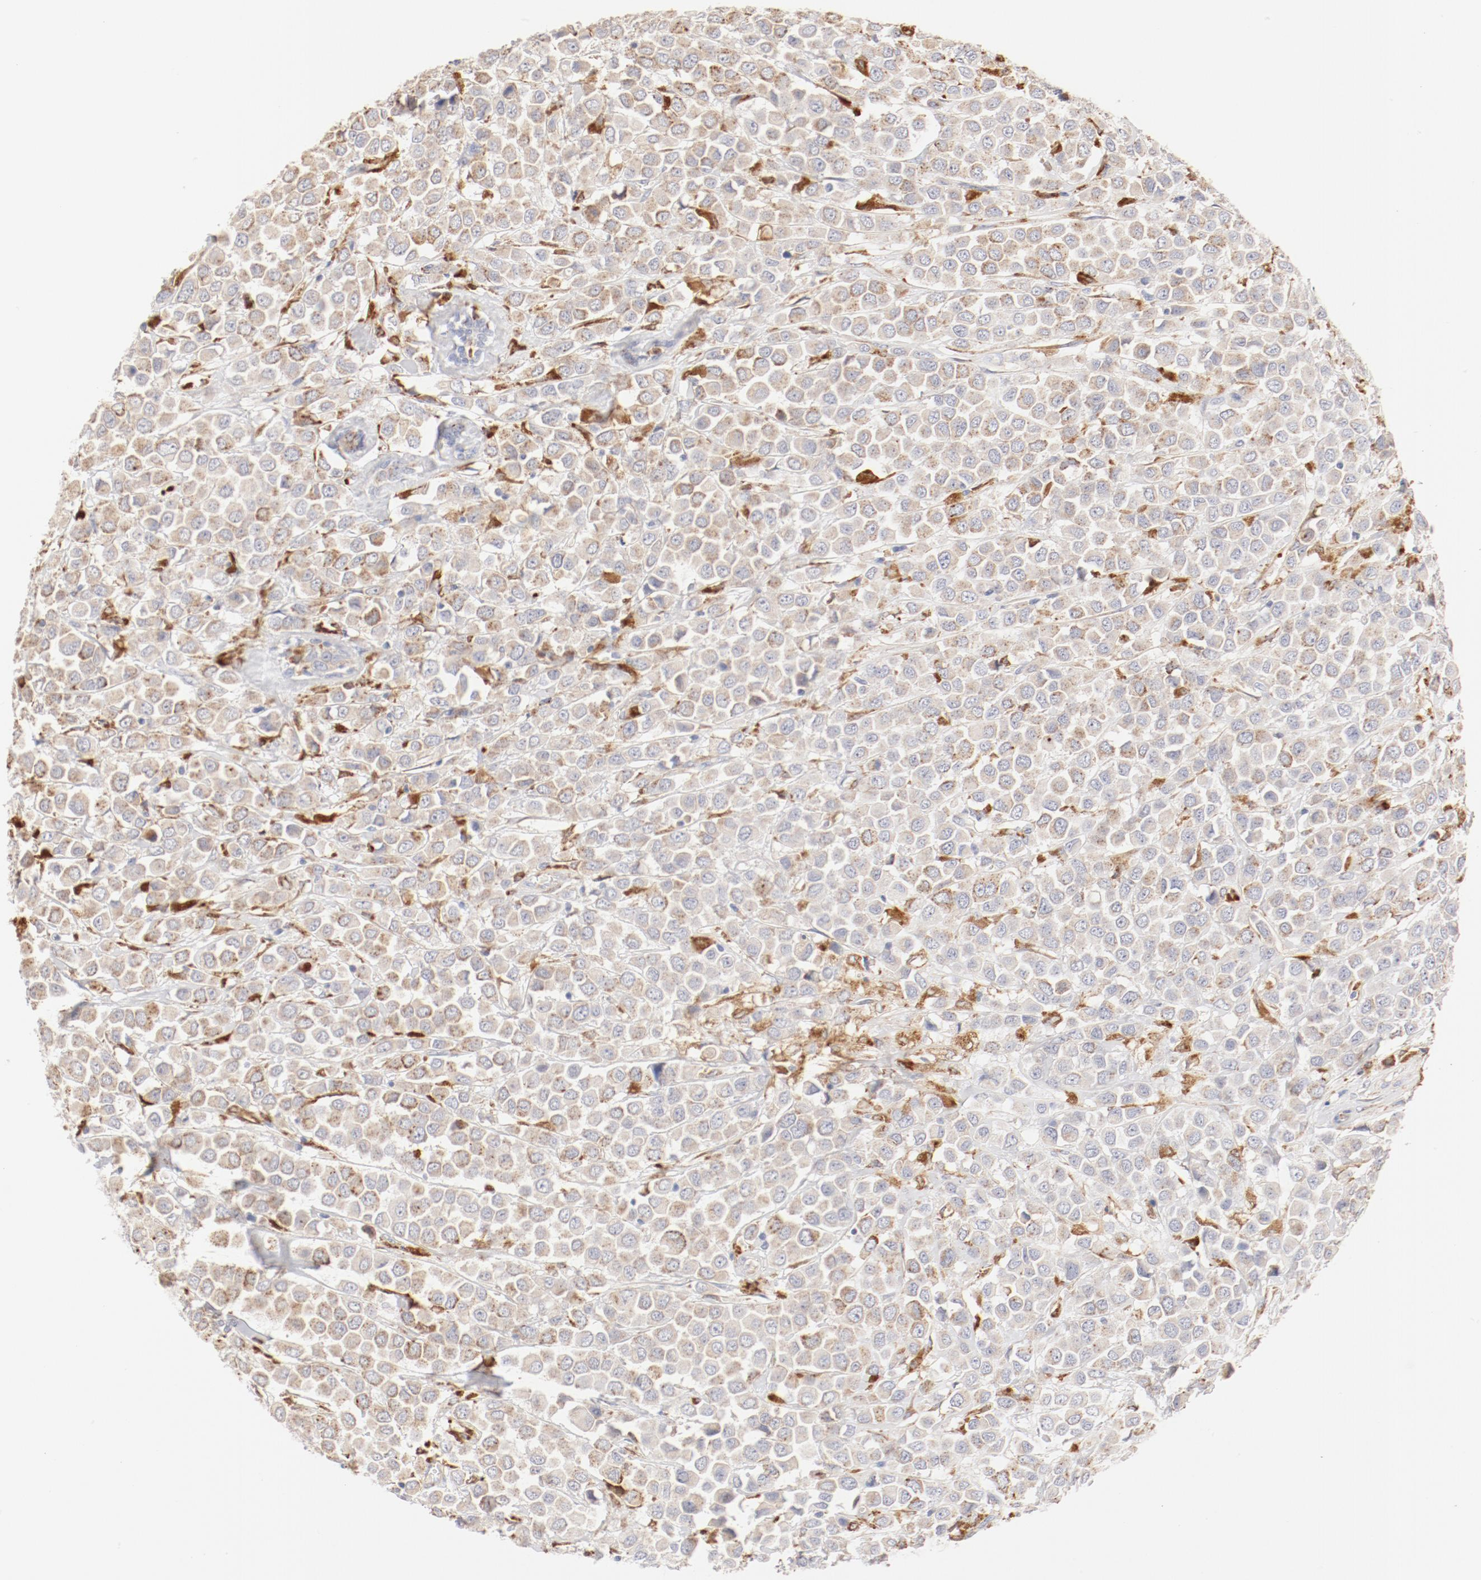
{"staining": {"intensity": "weak", "quantity": "25%-75%", "location": "cytoplasmic/membranous"}, "tissue": "breast cancer", "cell_type": "Tumor cells", "image_type": "cancer", "snomed": [{"axis": "morphology", "description": "Duct carcinoma"}, {"axis": "topography", "description": "Breast"}], "caption": "The histopathology image shows a brown stain indicating the presence of a protein in the cytoplasmic/membranous of tumor cells in breast cancer. (DAB (3,3'-diaminobenzidine) = brown stain, brightfield microscopy at high magnification).", "gene": "CTSH", "patient": {"sex": "female", "age": 61}}